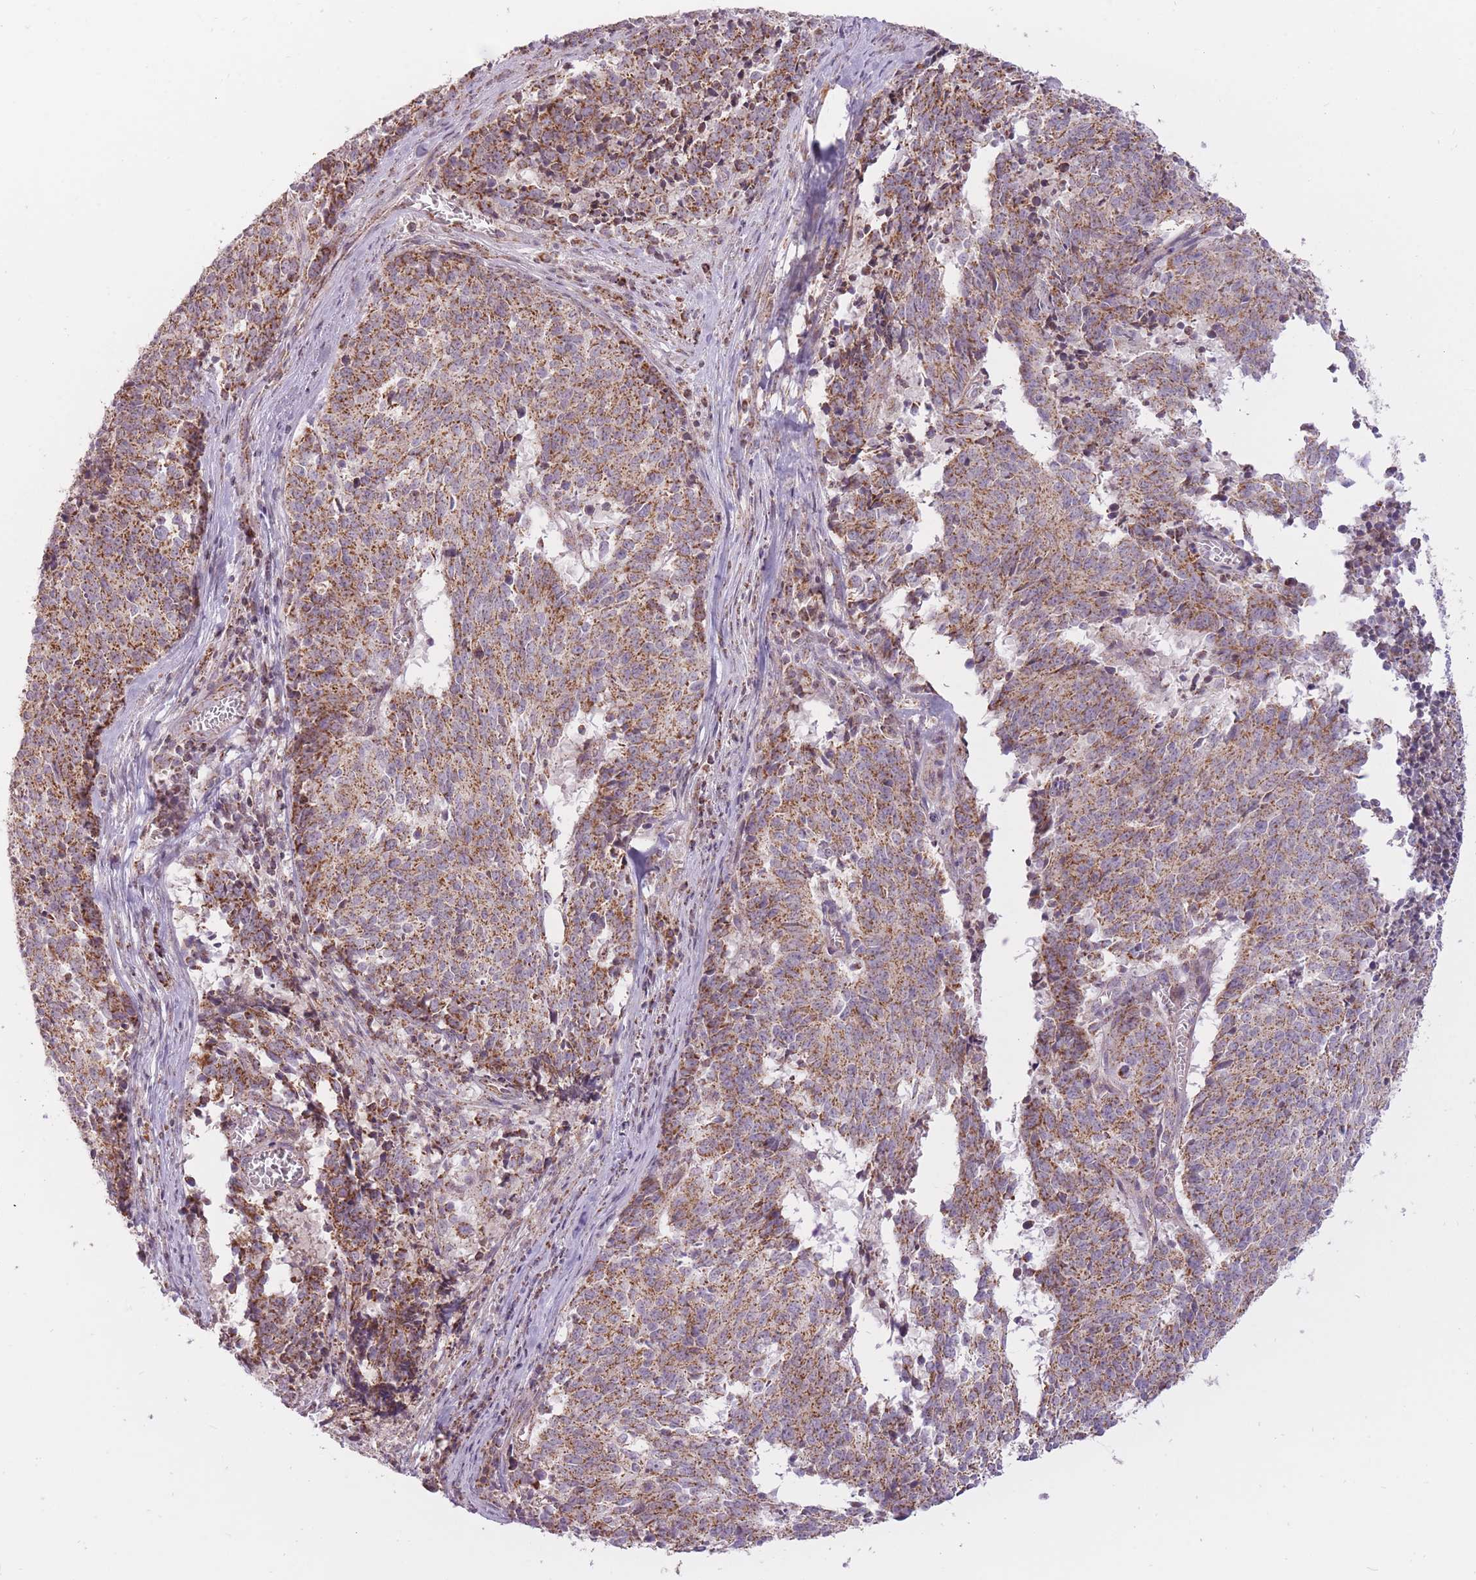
{"staining": {"intensity": "moderate", "quantity": ">75%", "location": "cytoplasmic/membranous"}, "tissue": "cervical cancer", "cell_type": "Tumor cells", "image_type": "cancer", "snomed": [{"axis": "morphology", "description": "Squamous cell carcinoma, NOS"}, {"axis": "topography", "description": "Cervix"}], "caption": "Squamous cell carcinoma (cervical) was stained to show a protein in brown. There is medium levels of moderate cytoplasmic/membranous positivity in about >75% of tumor cells.", "gene": "LIN7C", "patient": {"sex": "female", "age": 29}}